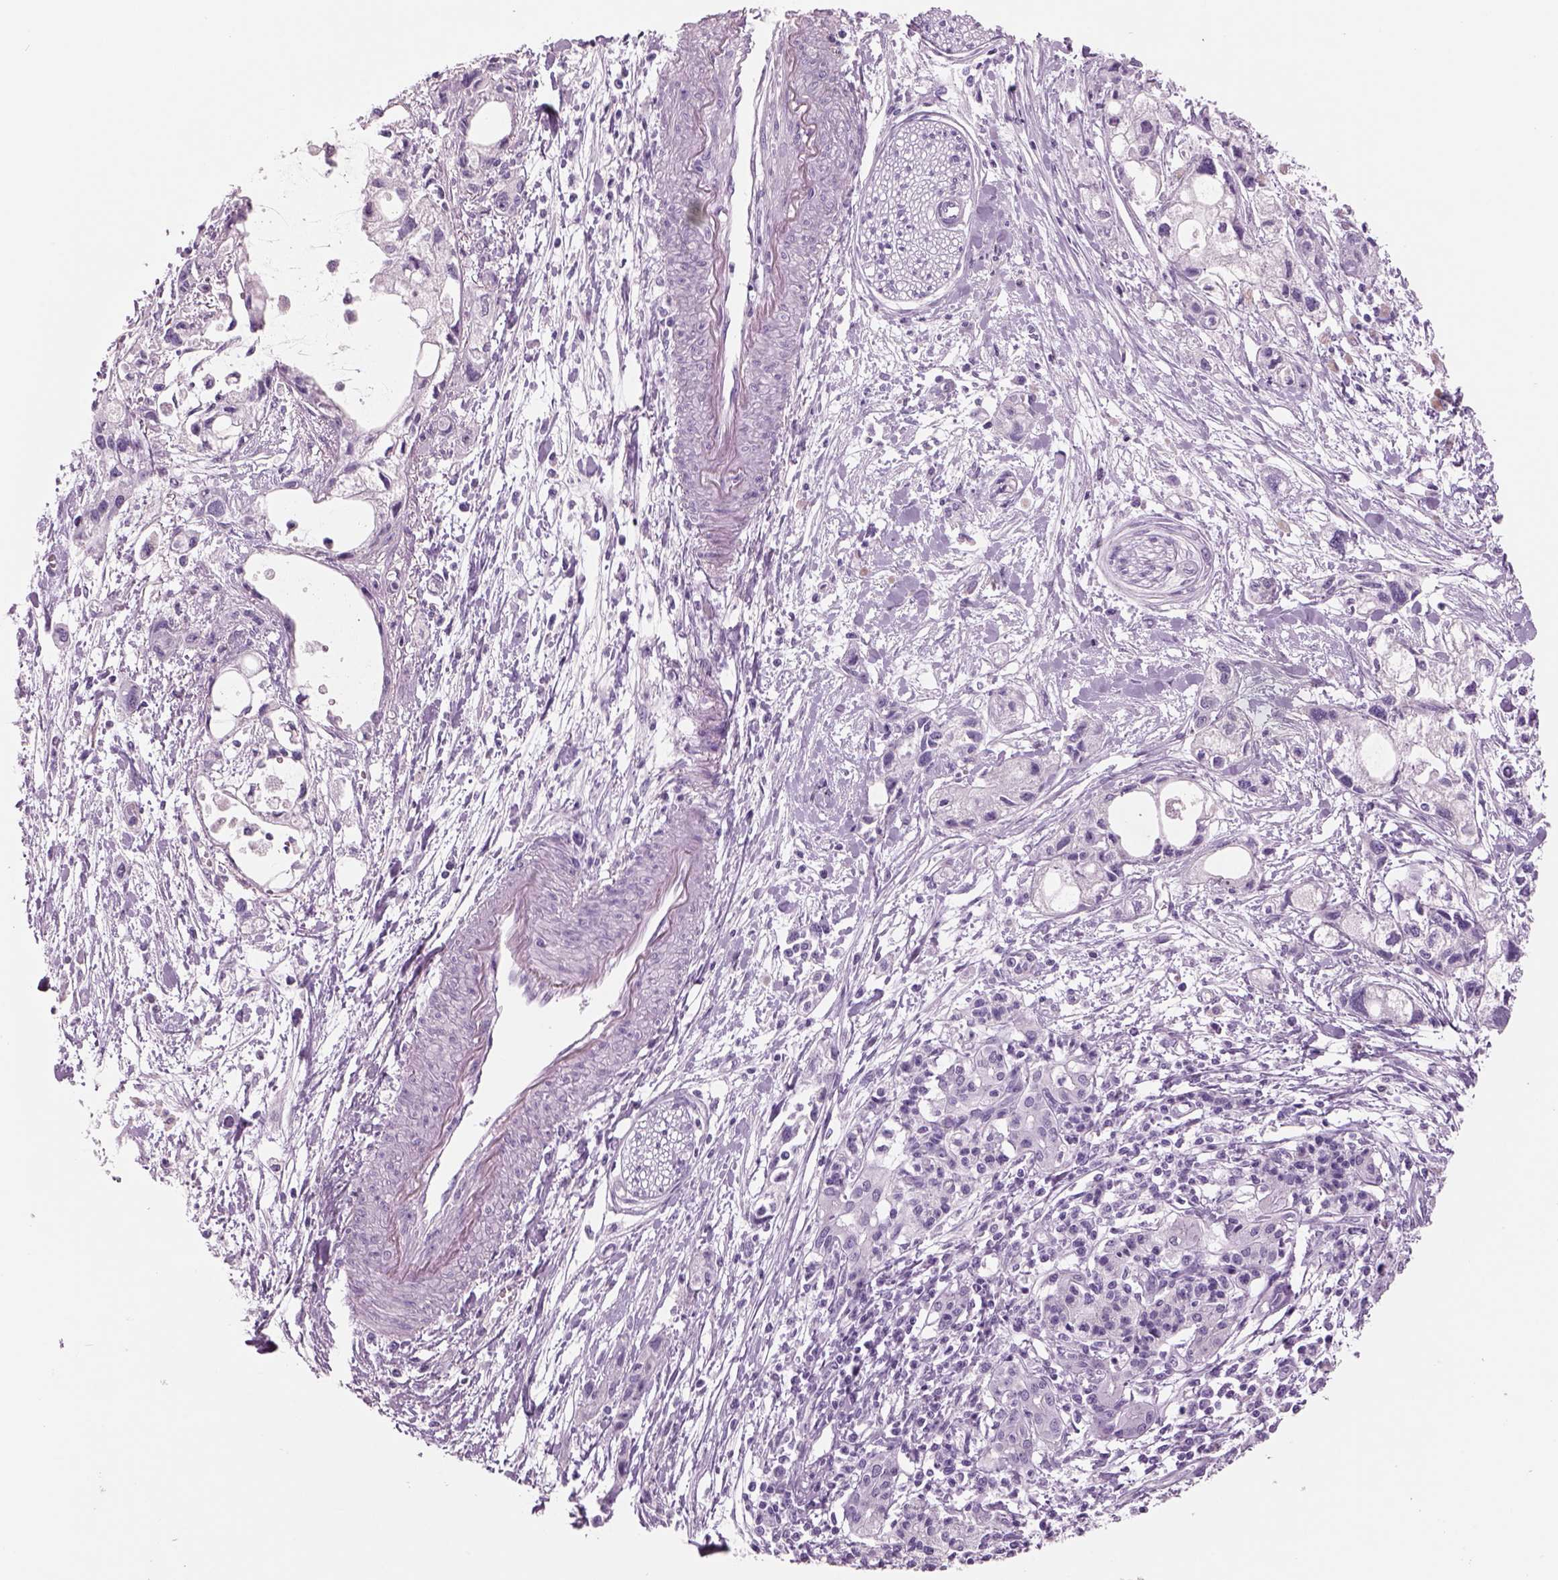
{"staining": {"intensity": "negative", "quantity": "none", "location": "none"}, "tissue": "pancreatic cancer", "cell_type": "Tumor cells", "image_type": "cancer", "snomed": [{"axis": "morphology", "description": "Adenocarcinoma, NOS"}, {"axis": "topography", "description": "Pancreas"}], "caption": "Immunohistochemistry (IHC) photomicrograph of neoplastic tissue: adenocarcinoma (pancreatic) stained with DAB reveals no significant protein staining in tumor cells. (DAB (3,3'-diaminobenzidine) IHC visualized using brightfield microscopy, high magnification).", "gene": "RHO", "patient": {"sex": "female", "age": 61}}